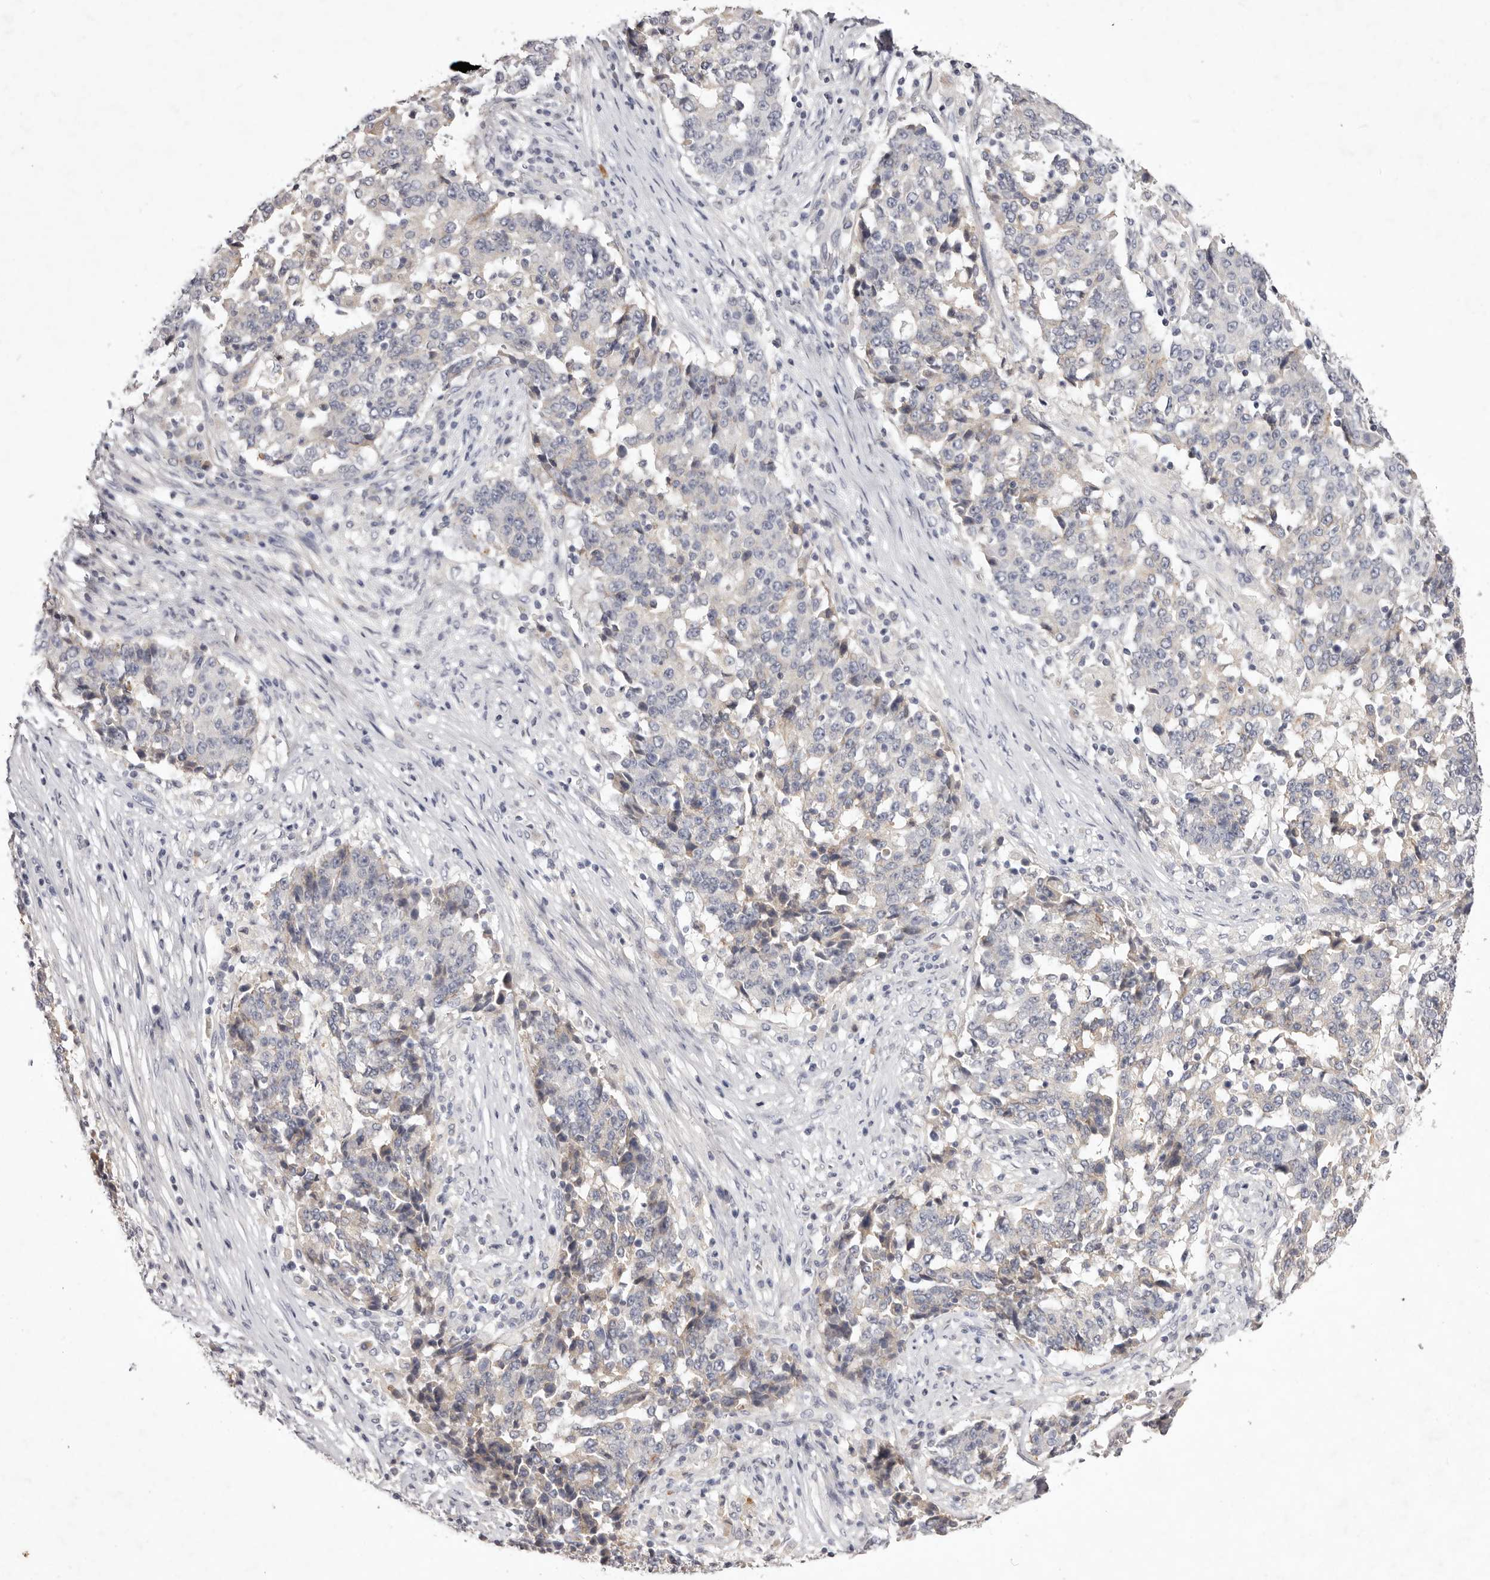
{"staining": {"intensity": "negative", "quantity": "none", "location": "none"}, "tissue": "stomach cancer", "cell_type": "Tumor cells", "image_type": "cancer", "snomed": [{"axis": "morphology", "description": "Adenocarcinoma, NOS"}, {"axis": "topography", "description": "Stomach"}], "caption": "Human adenocarcinoma (stomach) stained for a protein using immunohistochemistry displays no expression in tumor cells.", "gene": "GARNL3", "patient": {"sex": "male", "age": 59}}